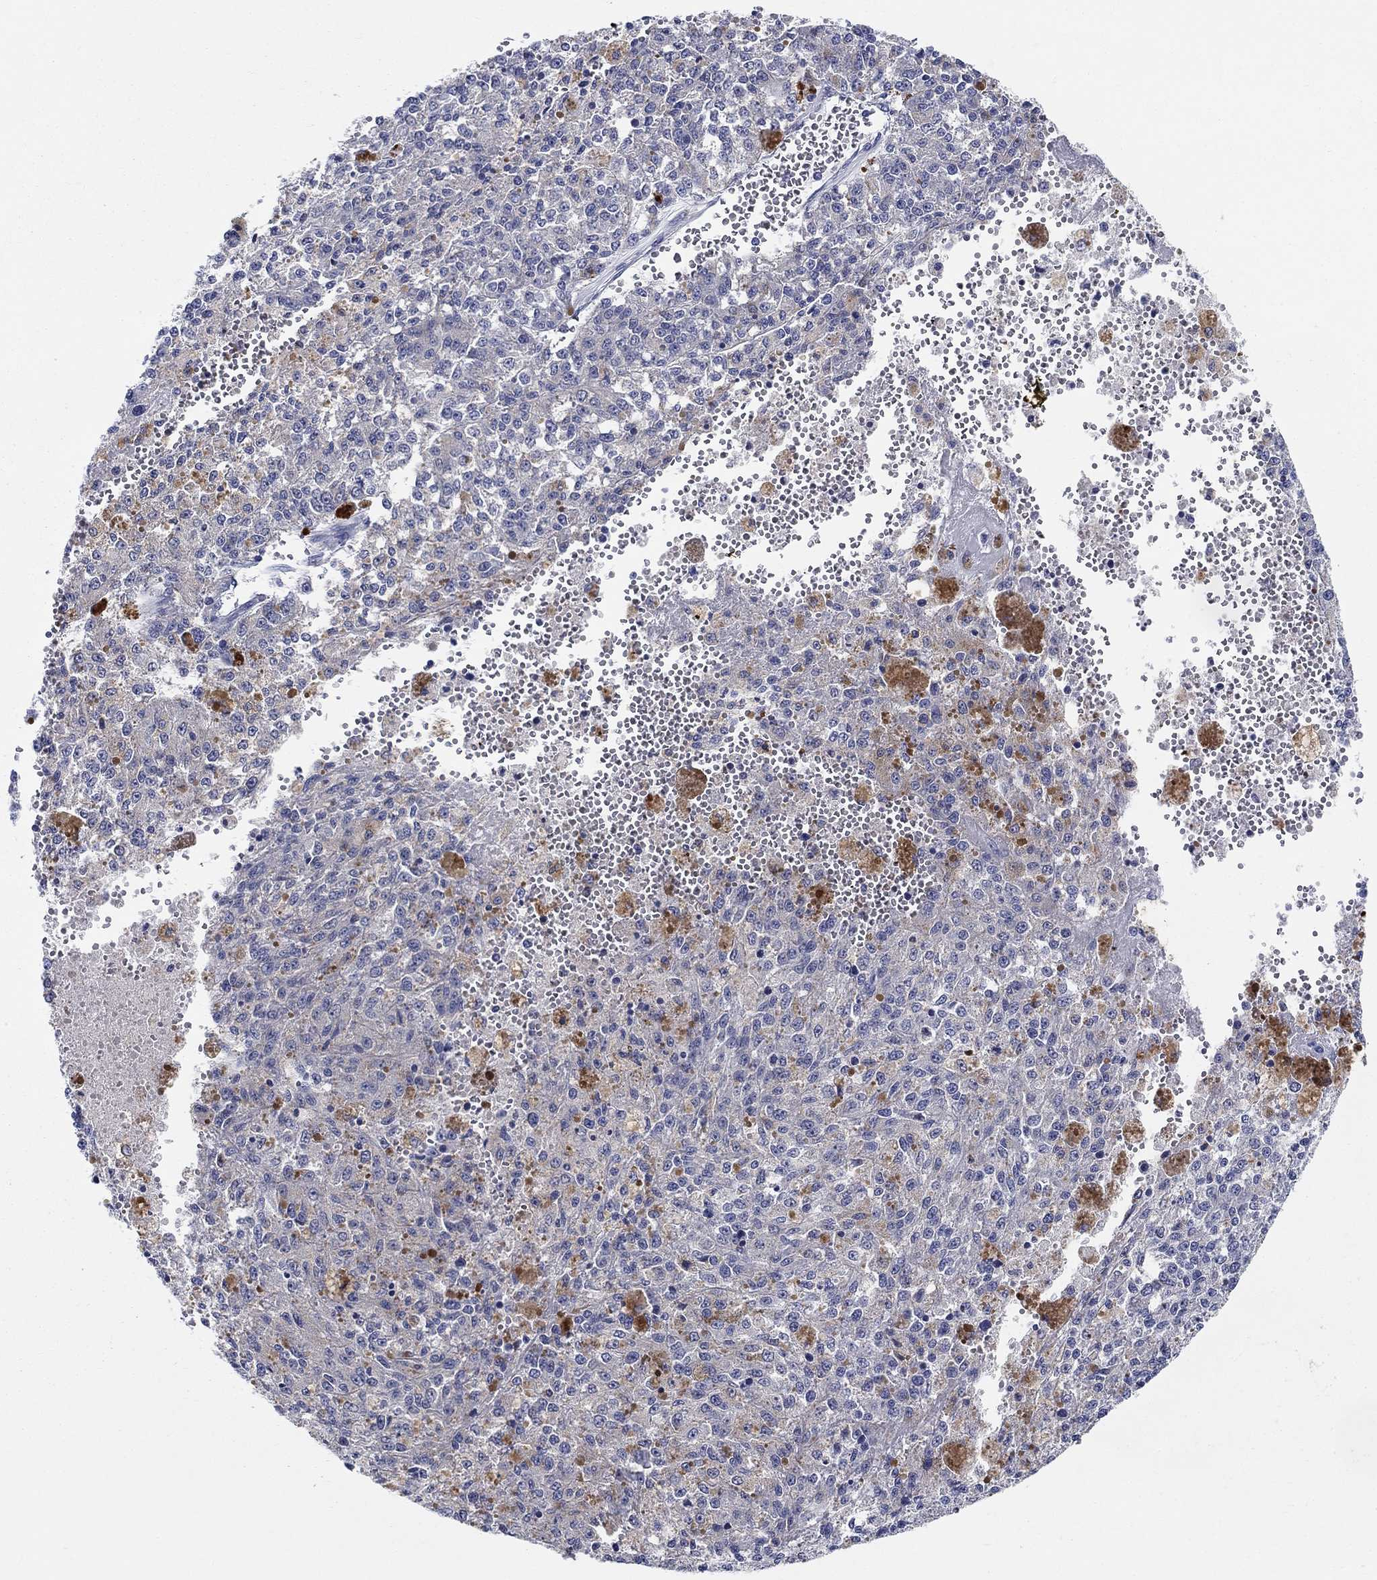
{"staining": {"intensity": "negative", "quantity": "none", "location": "none"}, "tissue": "melanoma", "cell_type": "Tumor cells", "image_type": "cancer", "snomed": [{"axis": "morphology", "description": "Malignant melanoma, Metastatic site"}, {"axis": "topography", "description": "Lymph node"}], "caption": "Tumor cells are negative for brown protein staining in malignant melanoma (metastatic site). The staining was performed using DAB to visualize the protein expression in brown, while the nuclei were stained in blue with hematoxylin (Magnification: 20x).", "gene": "RAP1GAP", "patient": {"sex": "female", "age": 64}}